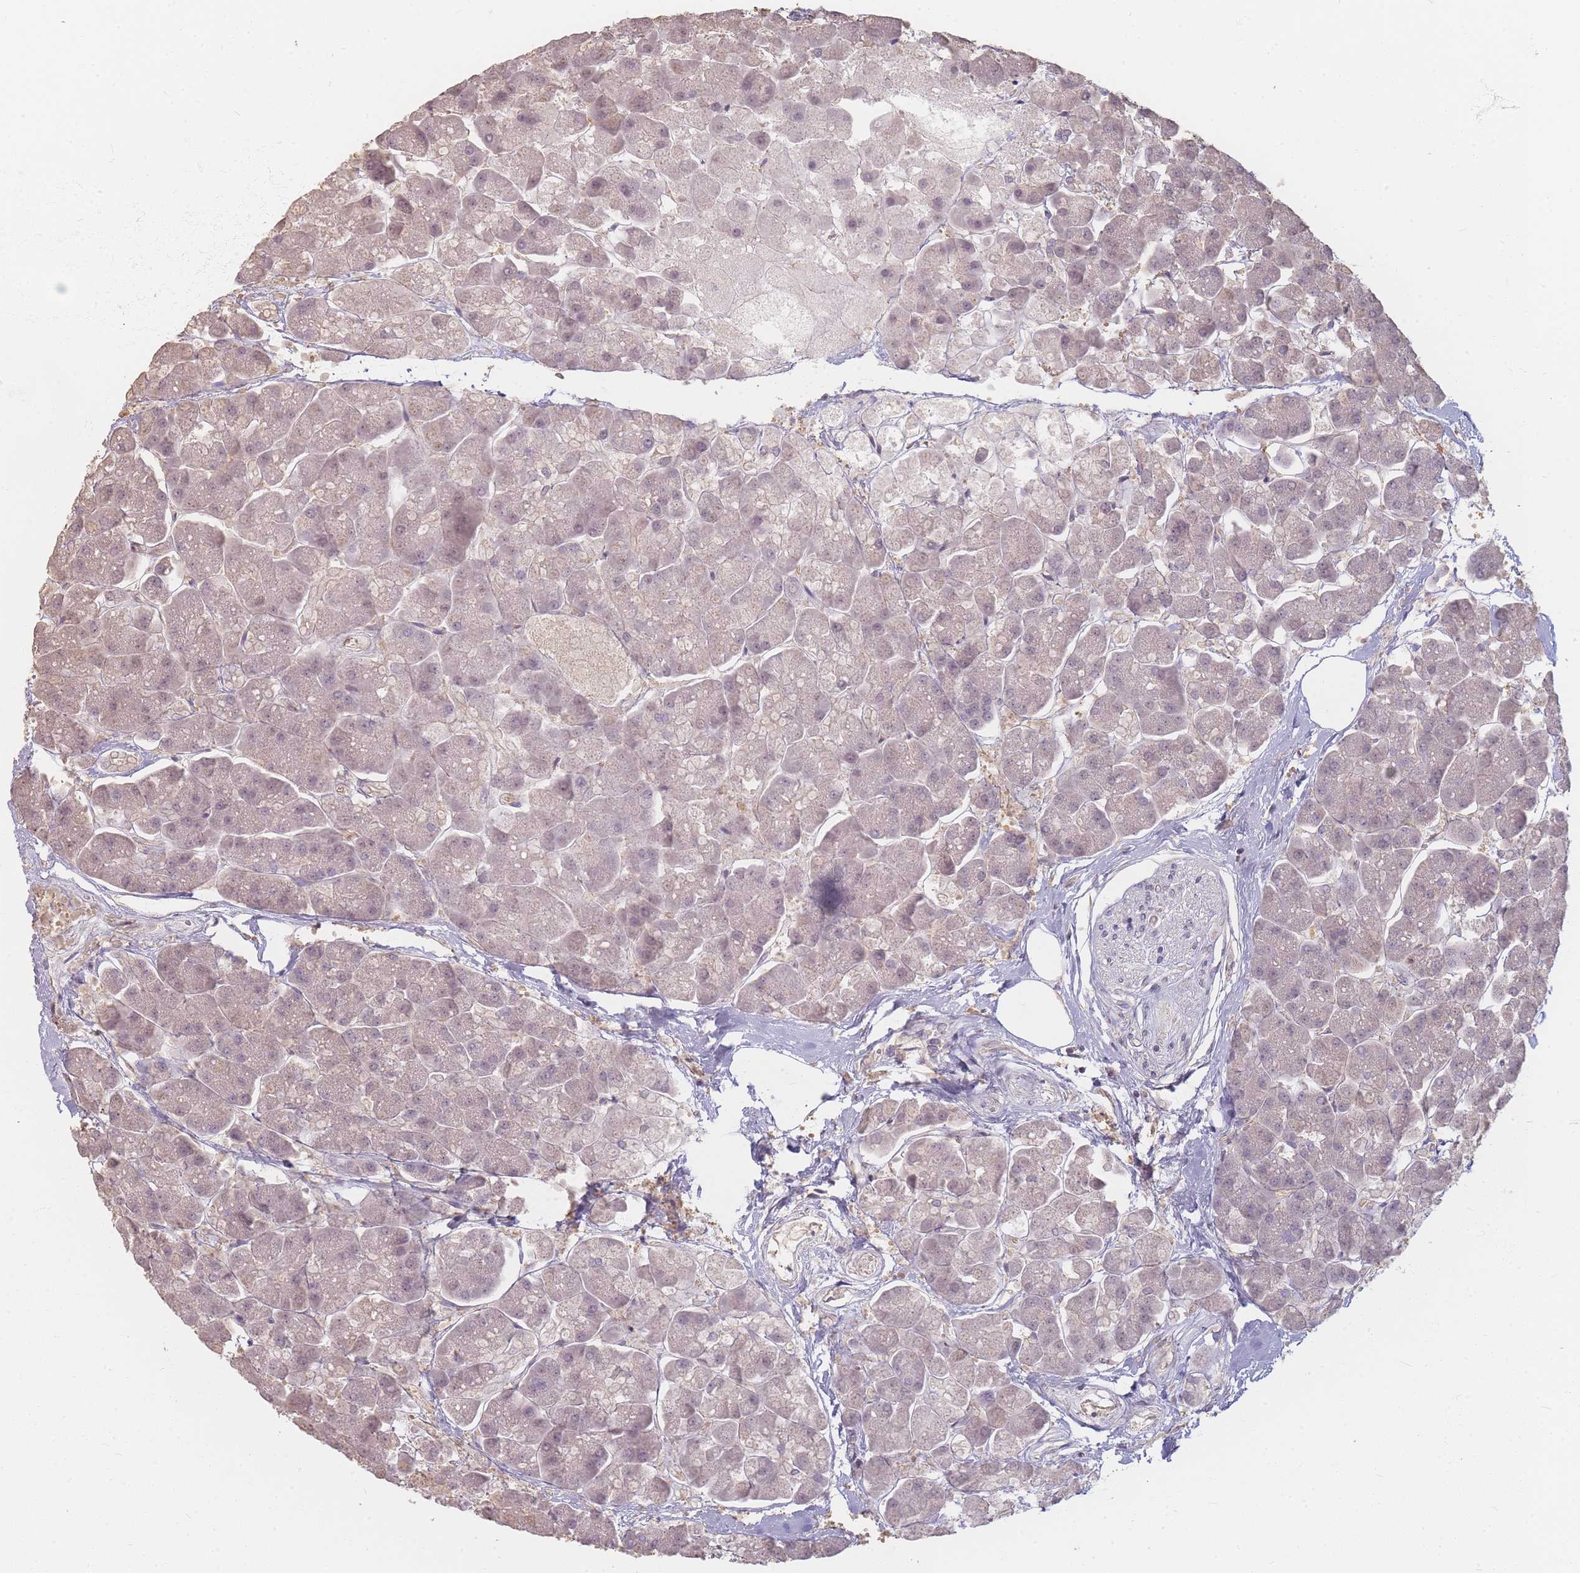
{"staining": {"intensity": "weak", "quantity": "25%-75%", "location": "nuclear"}, "tissue": "pancreas", "cell_type": "Exocrine glandular cells", "image_type": "normal", "snomed": [{"axis": "morphology", "description": "Normal tissue, NOS"}, {"axis": "topography", "description": "Pancreas"}, {"axis": "topography", "description": "Peripheral nerve tissue"}], "caption": "A brown stain highlights weak nuclear staining of a protein in exocrine glandular cells of normal pancreas. (DAB (3,3'-diaminobenzidine) = brown stain, brightfield microscopy at high magnification).", "gene": "RFTN1", "patient": {"sex": "male", "age": 54}}